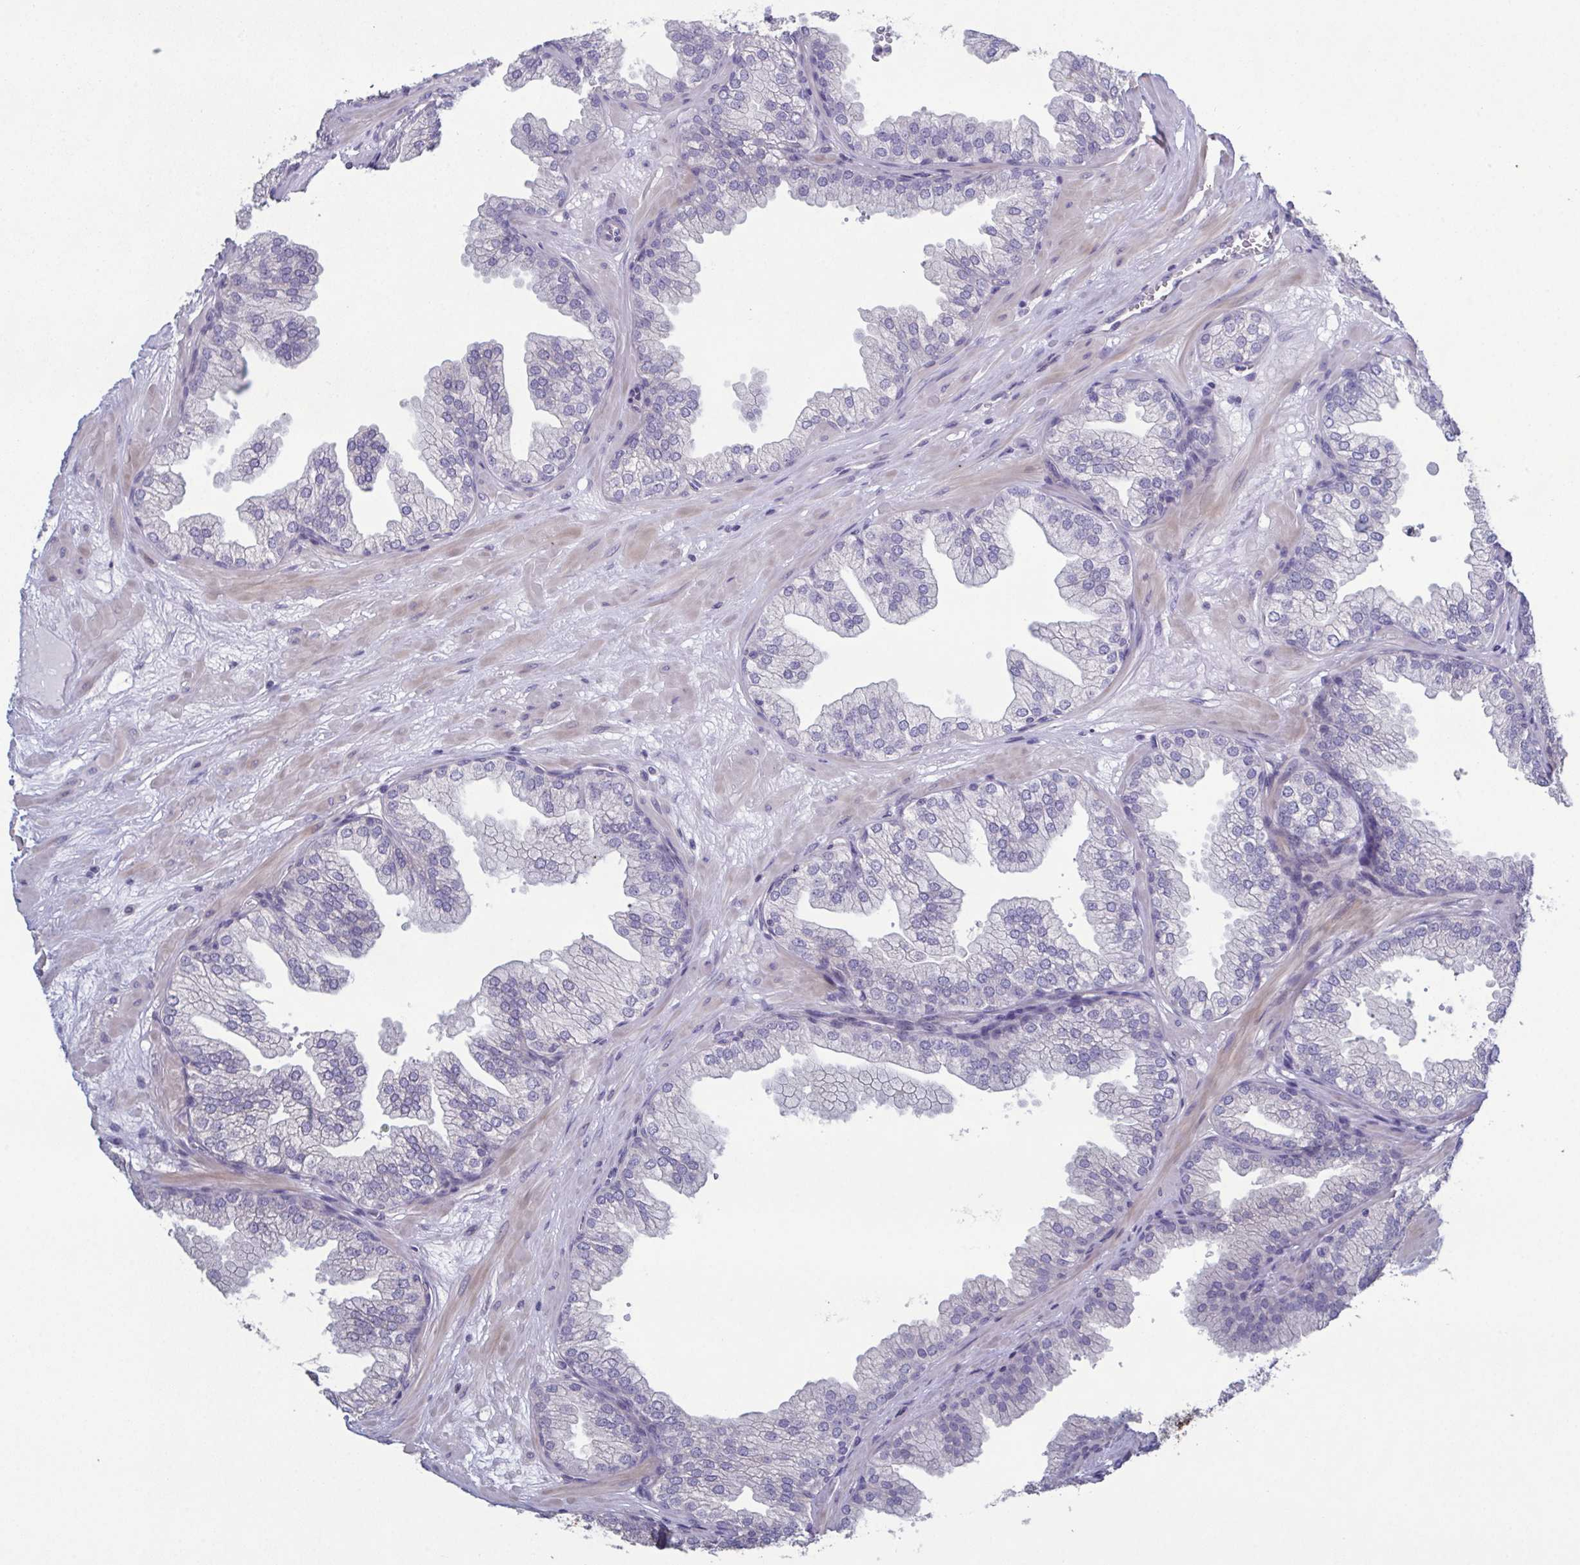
{"staining": {"intensity": "negative", "quantity": "none", "location": "none"}, "tissue": "prostate", "cell_type": "Glandular cells", "image_type": "normal", "snomed": [{"axis": "morphology", "description": "Normal tissue, NOS"}, {"axis": "topography", "description": "Prostate"}], "caption": "Glandular cells show no significant protein staining in benign prostate. The staining was performed using DAB (3,3'-diaminobenzidine) to visualize the protein expression in brown, while the nuclei were stained in blue with hematoxylin (Magnification: 20x).", "gene": "GLDC", "patient": {"sex": "male", "age": 37}}